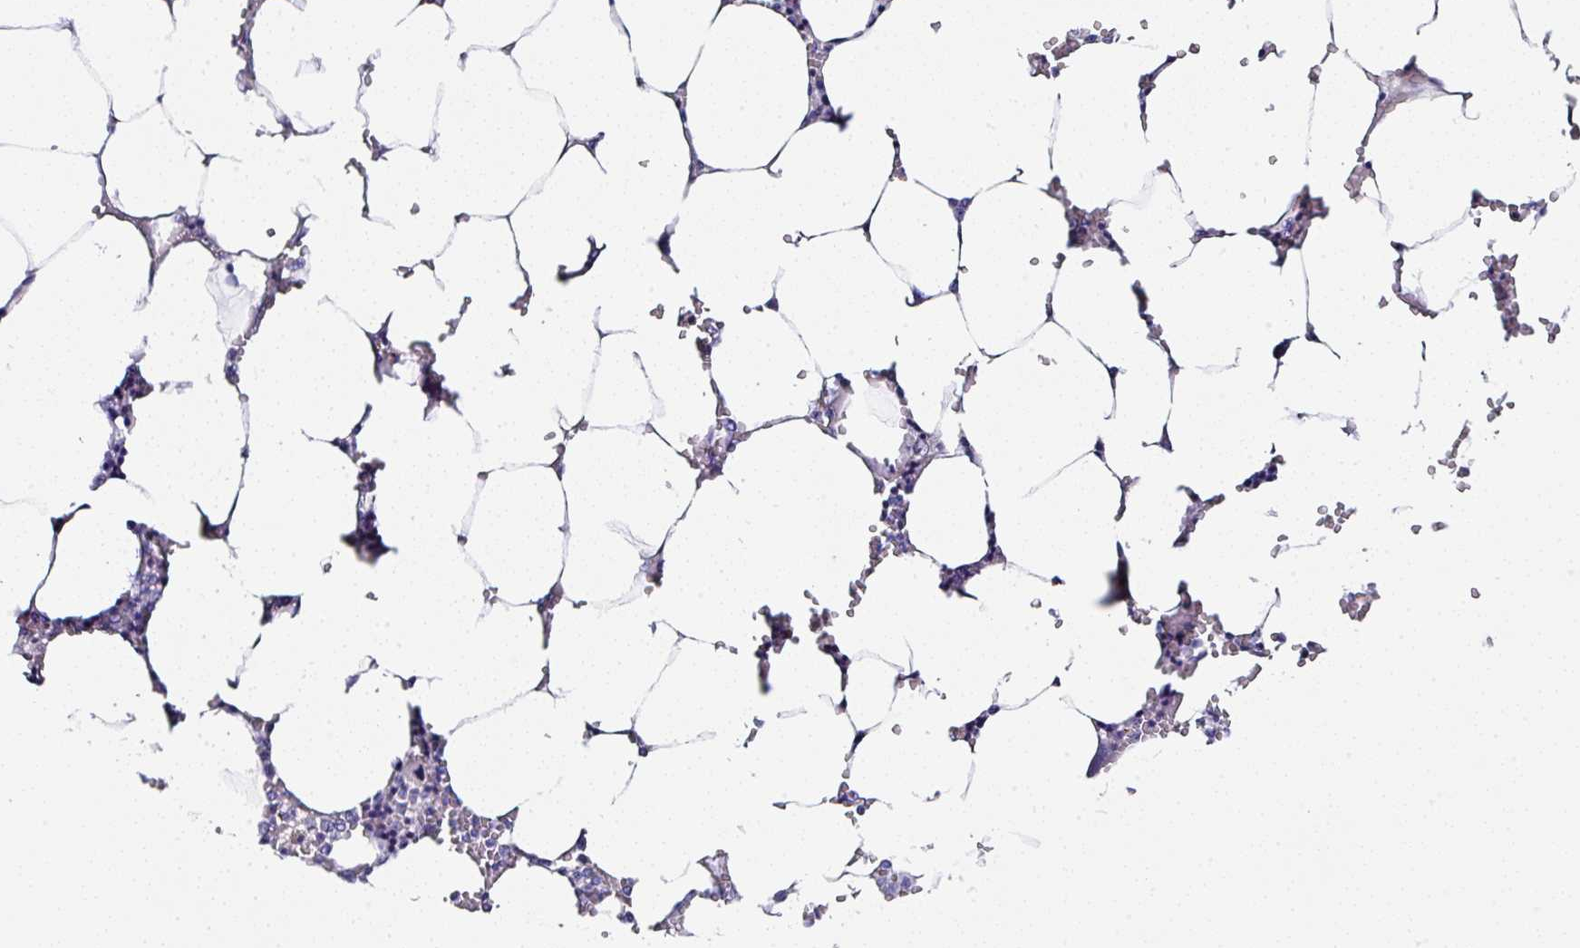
{"staining": {"intensity": "negative", "quantity": "none", "location": "none"}, "tissue": "bone marrow", "cell_type": "Hematopoietic cells", "image_type": "normal", "snomed": [{"axis": "morphology", "description": "Normal tissue, NOS"}, {"axis": "topography", "description": "Bone marrow"}], "caption": "Bone marrow stained for a protein using IHC demonstrates no staining hematopoietic cells.", "gene": "PPFIA4", "patient": {"sex": "male", "age": 64}}